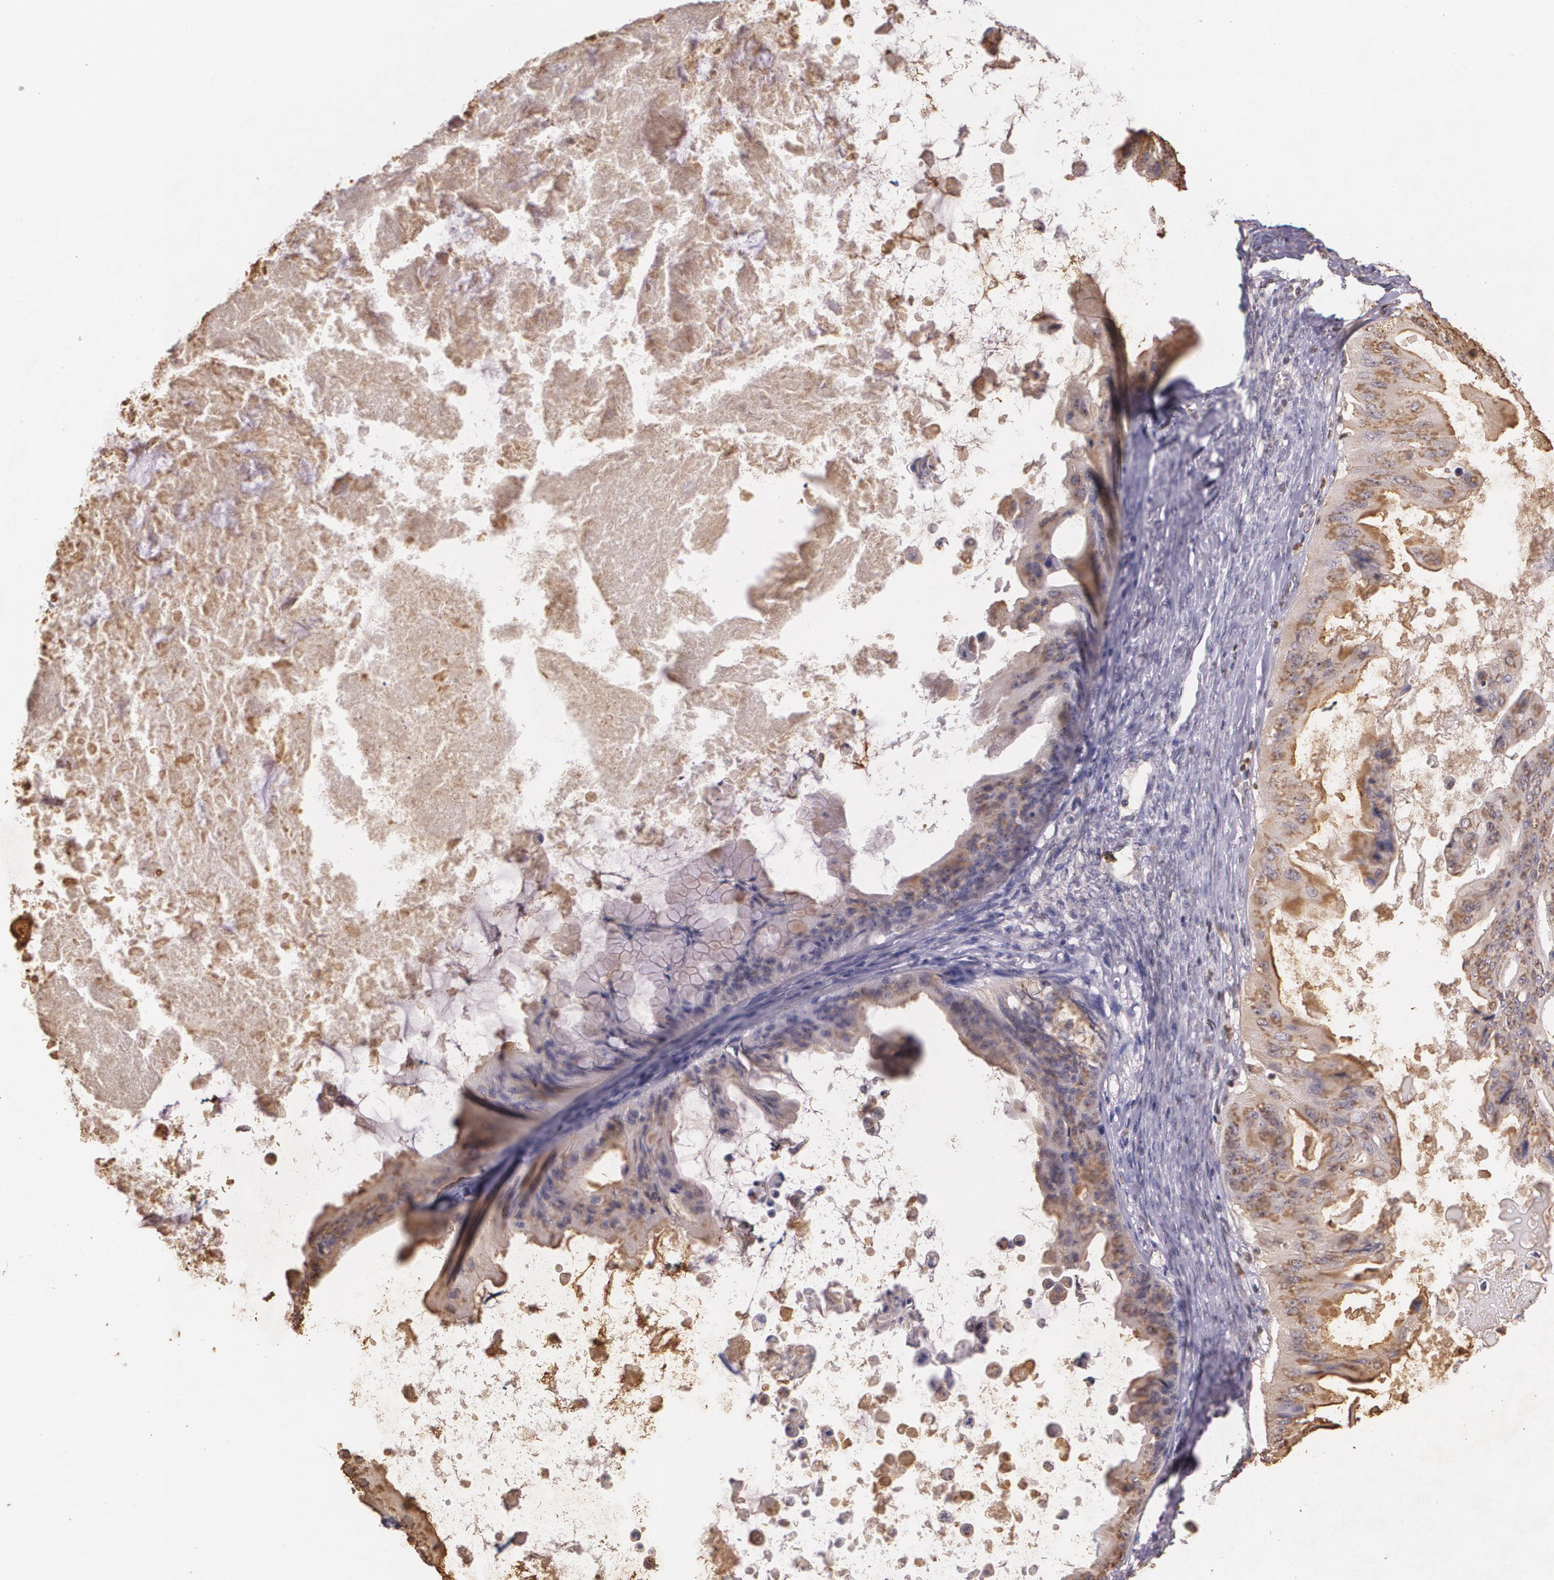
{"staining": {"intensity": "moderate", "quantity": ">75%", "location": "cytoplasmic/membranous"}, "tissue": "ovarian cancer", "cell_type": "Tumor cells", "image_type": "cancer", "snomed": [{"axis": "morphology", "description": "Cystadenocarcinoma, mucinous, NOS"}, {"axis": "topography", "description": "Ovary"}], "caption": "Ovarian cancer stained with IHC reveals moderate cytoplasmic/membranous staining in about >75% of tumor cells.", "gene": "TM4SF1", "patient": {"sex": "female", "age": 37}}